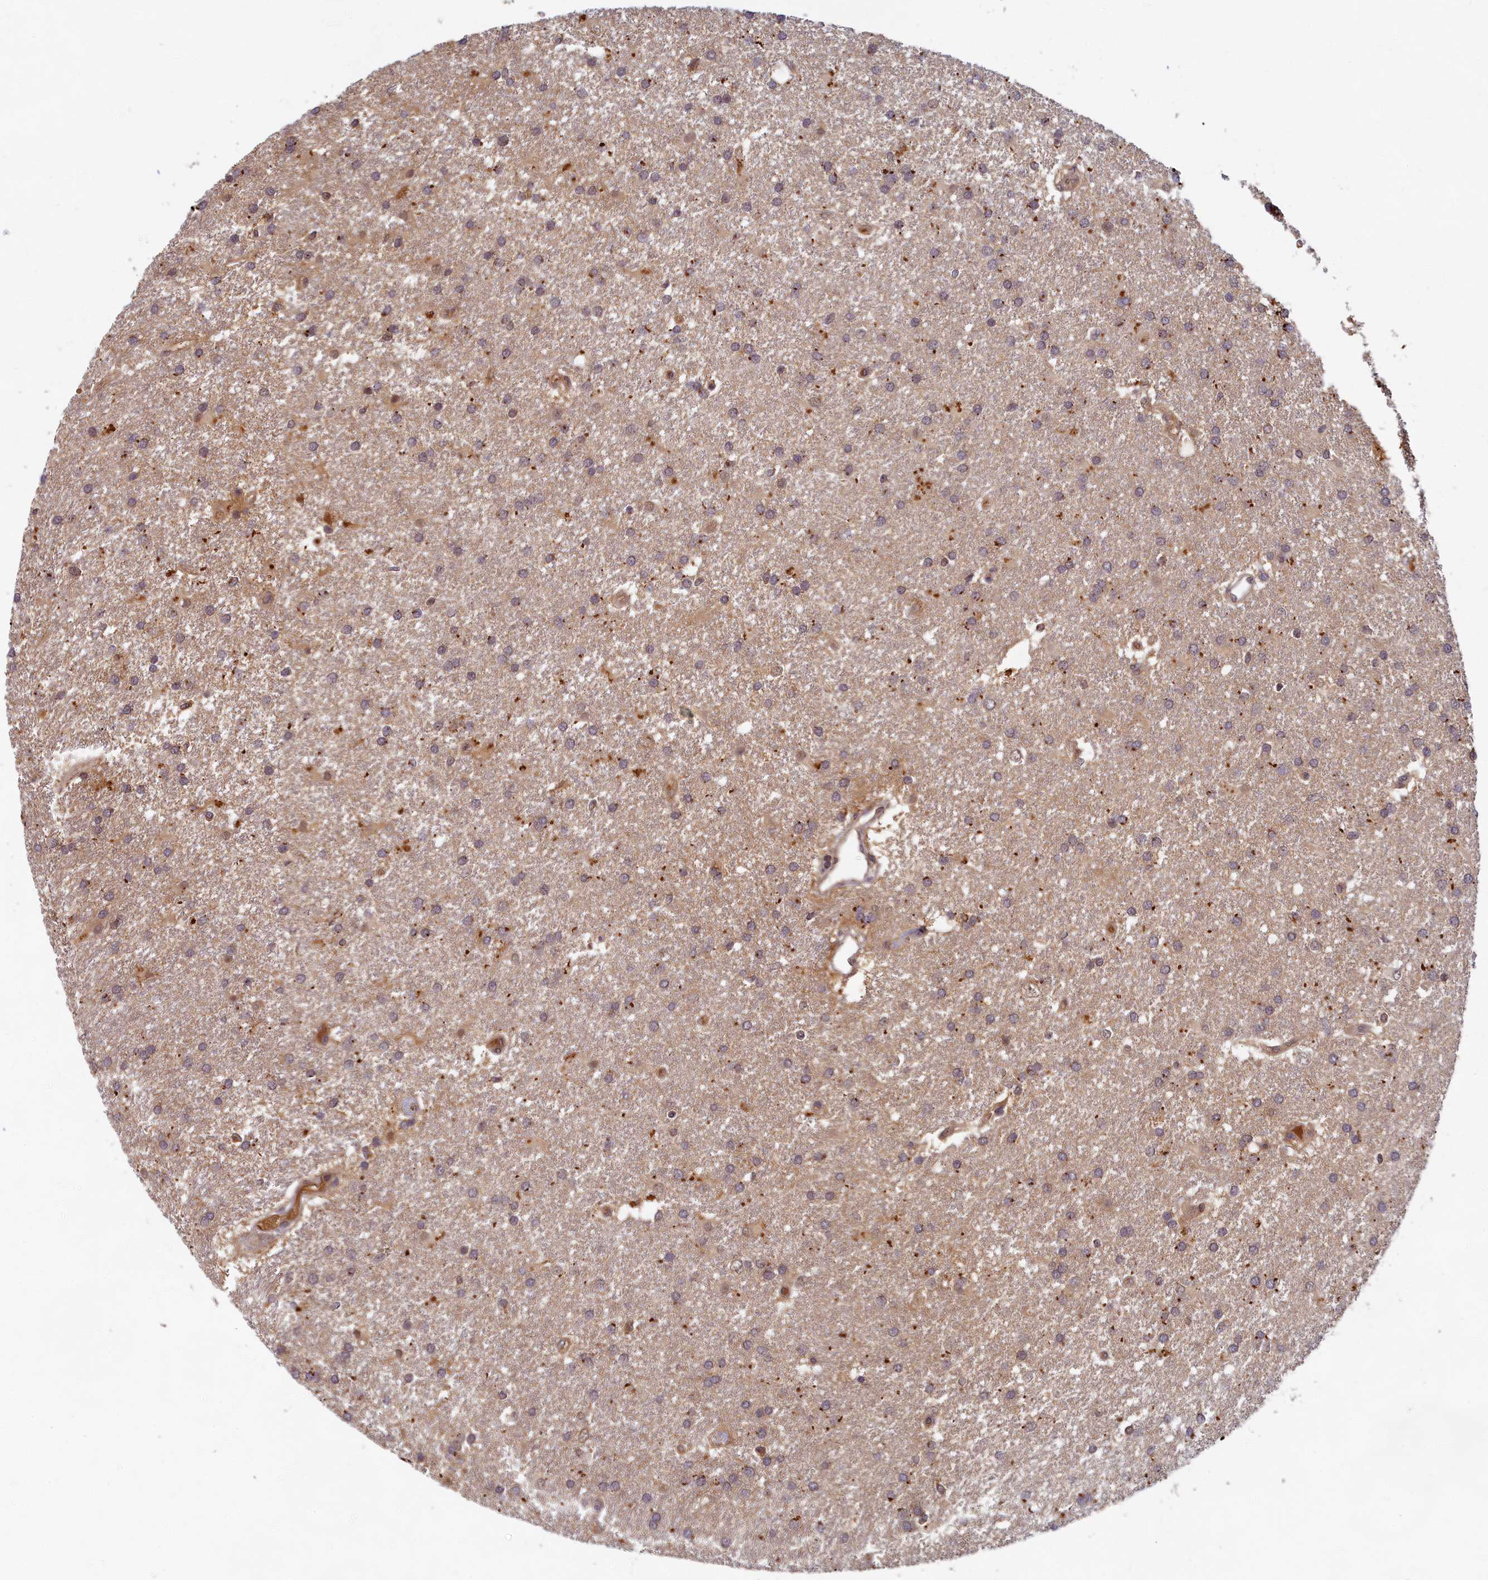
{"staining": {"intensity": "negative", "quantity": "none", "location": "none"}, "tissue": "glioma", "cell_type": "Tumor cells", "image_type": "cancer", "snomed": [{"axis": "morphology", "description": "Glioma, malignant, Low grade"}, {"axis": "topography", "description": "Brain"}], "caption": "This is an immunohistochemistry photomicrograph of malignant glioma (low-grade). There is no staining in tumor cells.", "gene": "EARS2", "patient": {"sex": "male", "age": 66}}